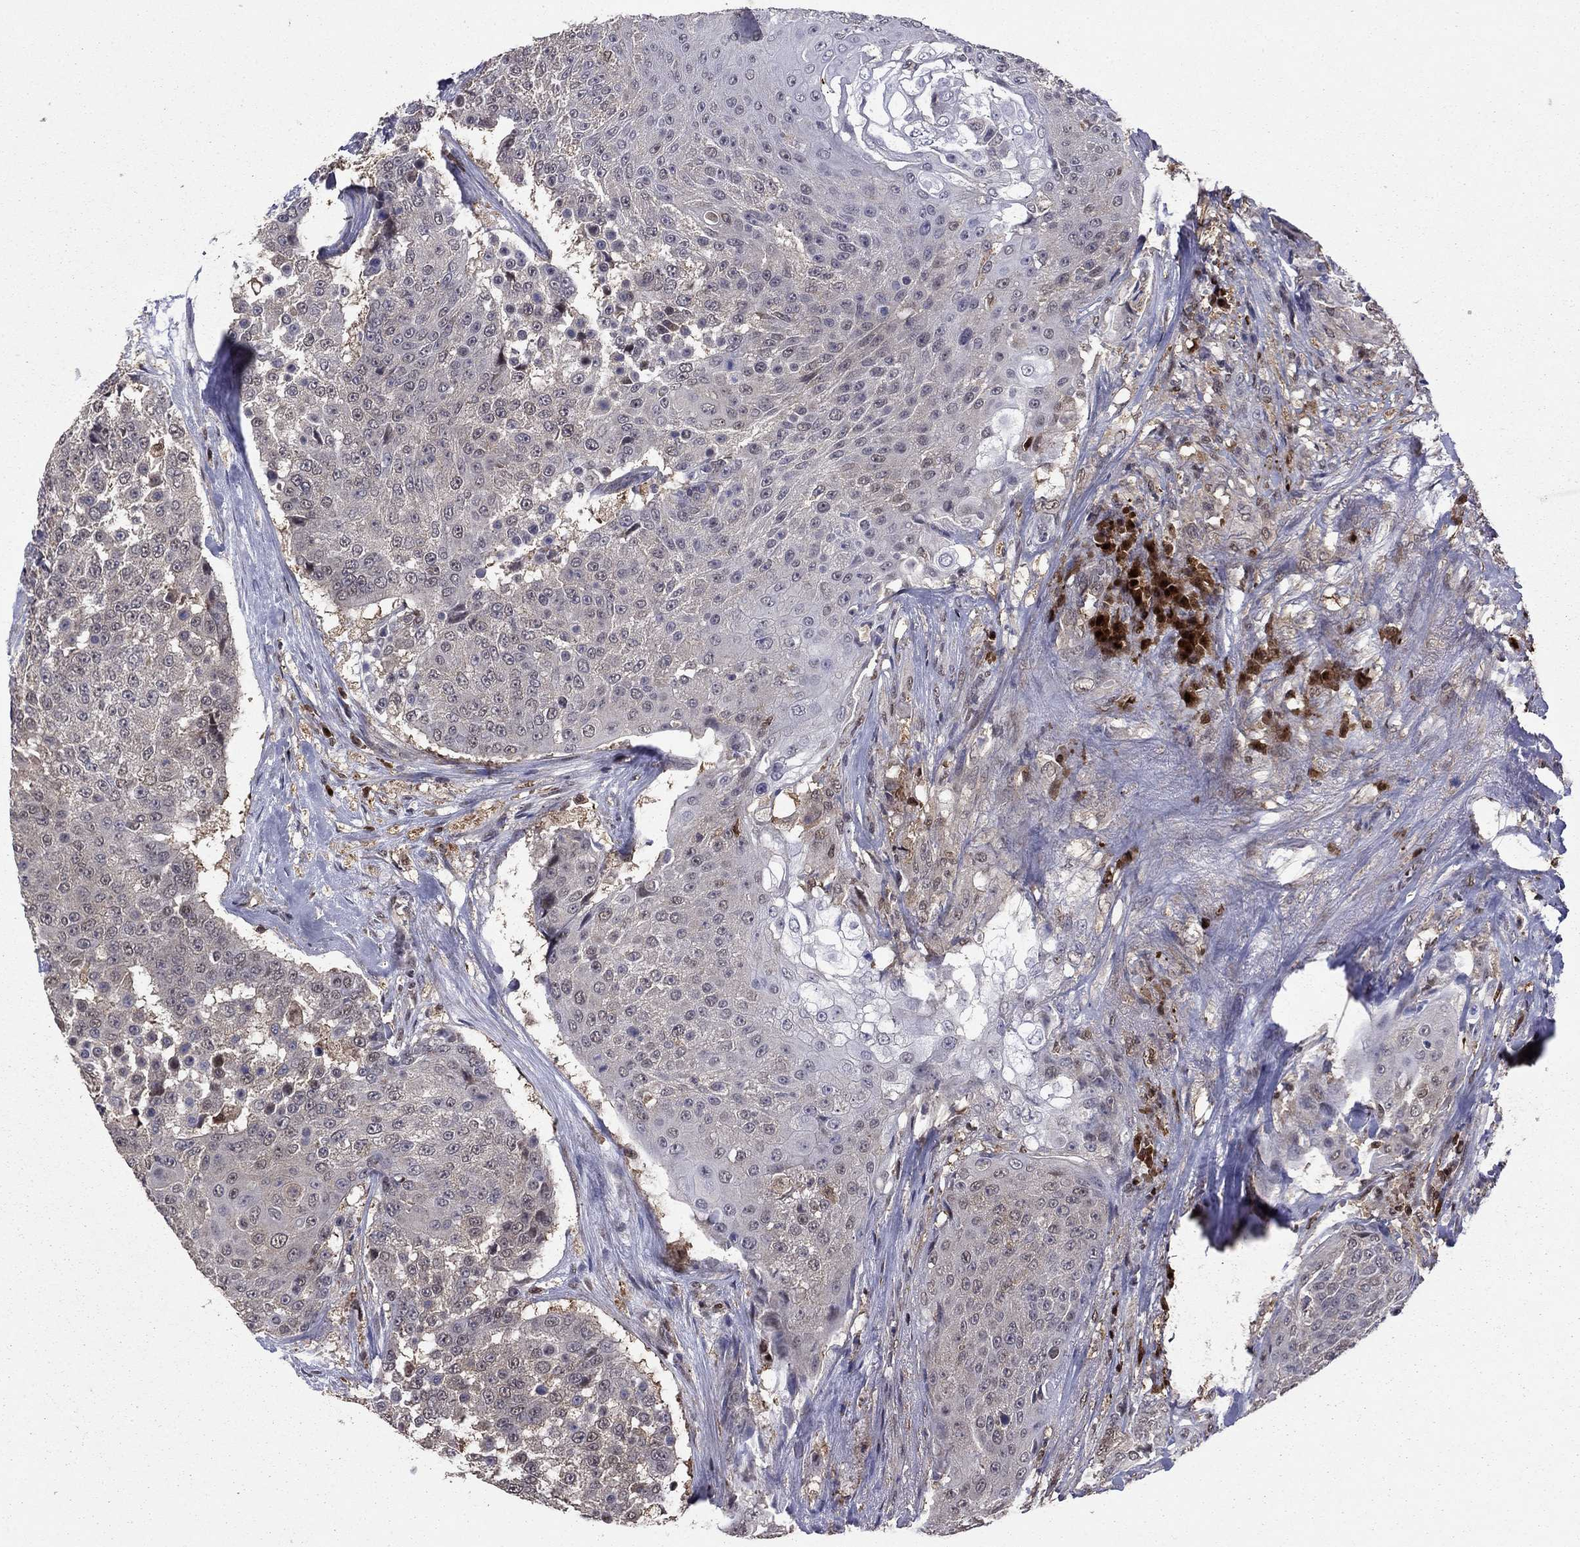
{"staining": {"intensity": "negative", "quantity": "none", "location": "none"}, "tissue": "urothelial cancer", "cell_type": "Tumor cells", "image_type": "cancer", "snomed": [{"axis": "morphology", "description": "Urothelial carcinoma, High grade"}, {"axis": "topography", "description": "Urinary bladder"}], "caption": "A micrograph of human urothelial cancer is negative for staining in tumor cells. (Brightfield microscopy of DAB IHC at high magnification).", "gene": "APPBP2", "patient": {"sex": "female", "age": 63}}